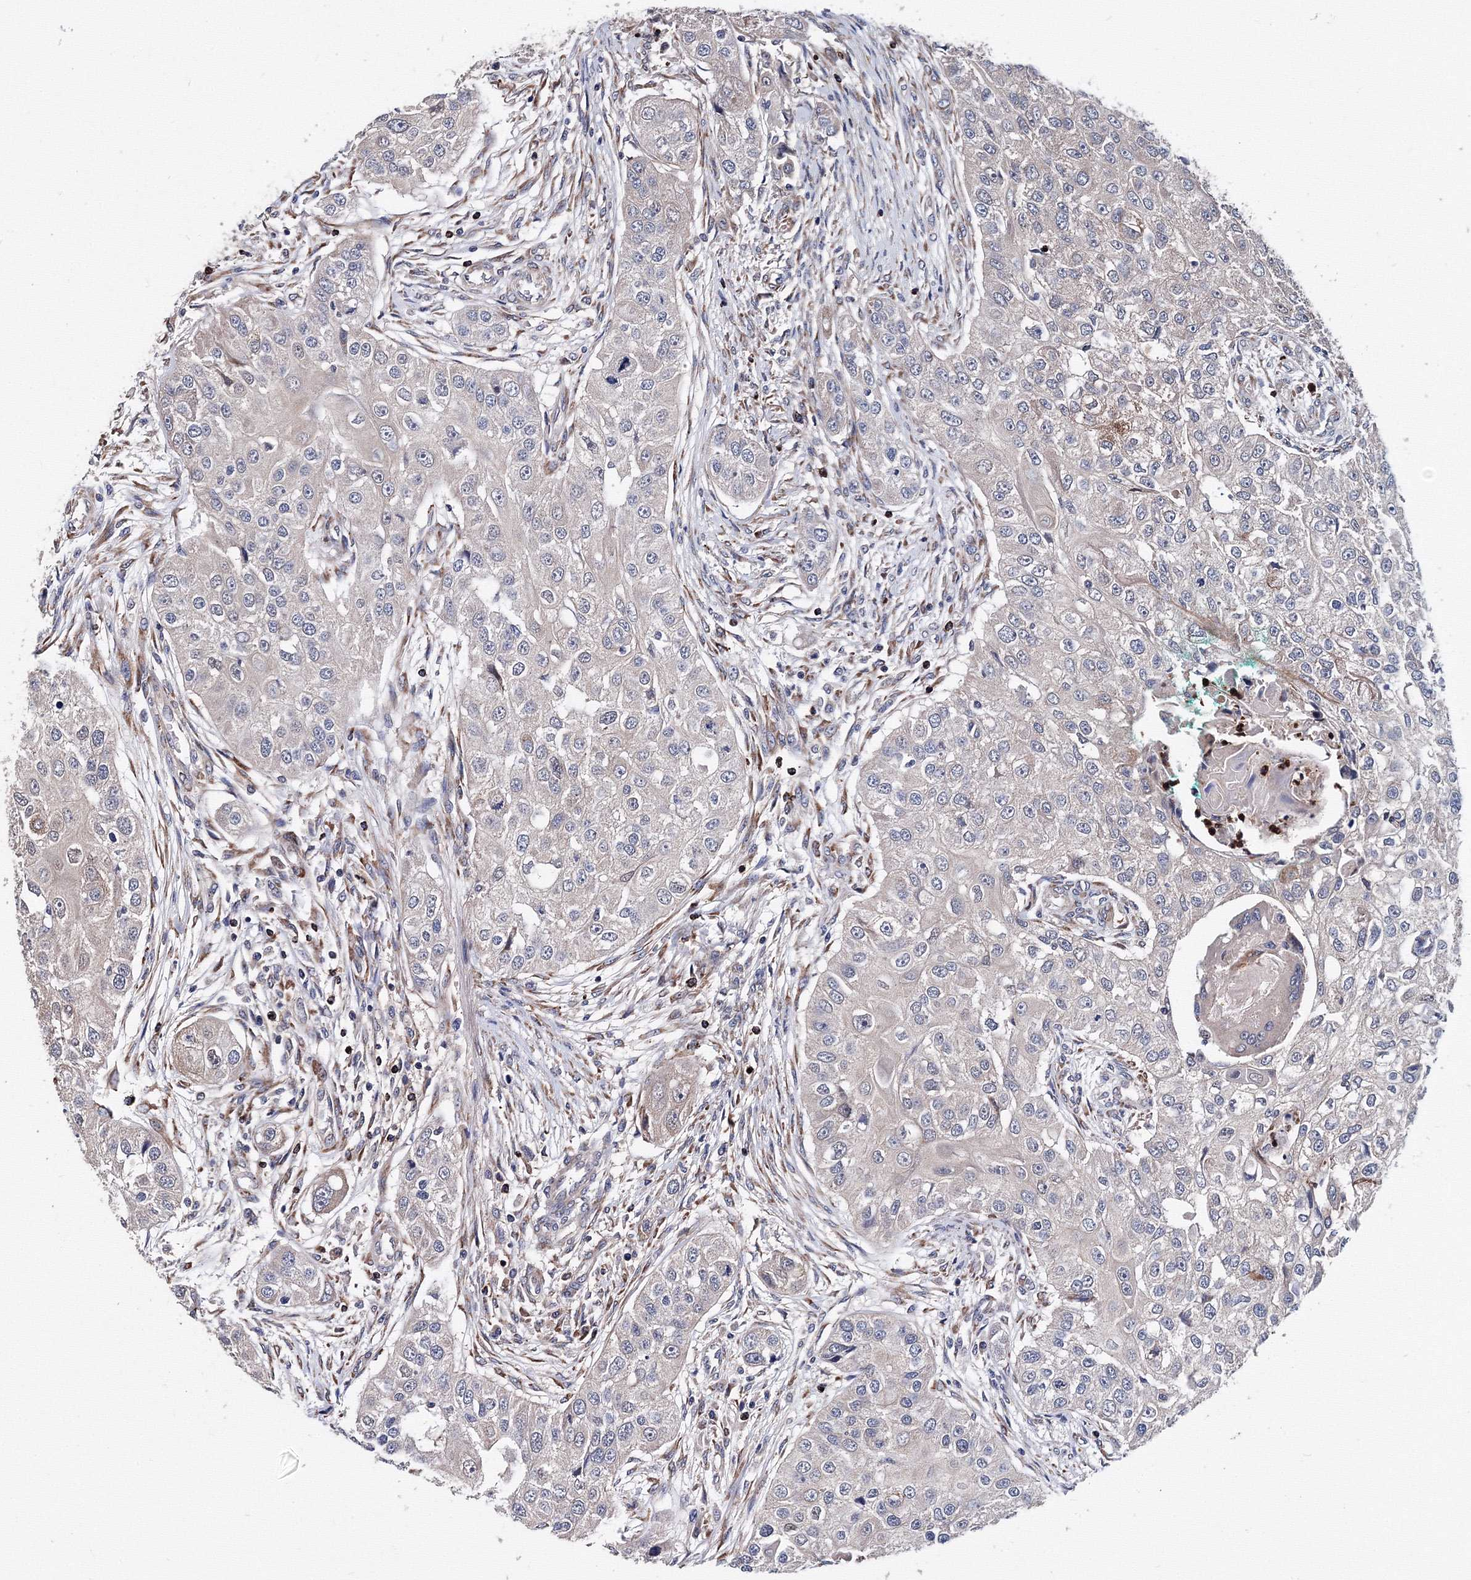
{"staining": {"intensity": "negative", "quantity": "none", "location": "none"}, "tissue": "head and neck cancer", "cell_type": "Tumor cells", "image_type": "cancer", "snomed": [{"axis": "morphology", "description": "Normal tissue, NOS"}, {"axis": "morphology", "description": "Squamous cell carcinoma, NOS"}, {"axis": "topography", "description": "Skeletal muscle"}, {"axis": "topography", "description": "Head-Neck"}], "caption": "Tumor cells show no significant staining in head and neck cancer.", "gene": "PHYKPL", "patient": {"sex": "male", "age": 51}}